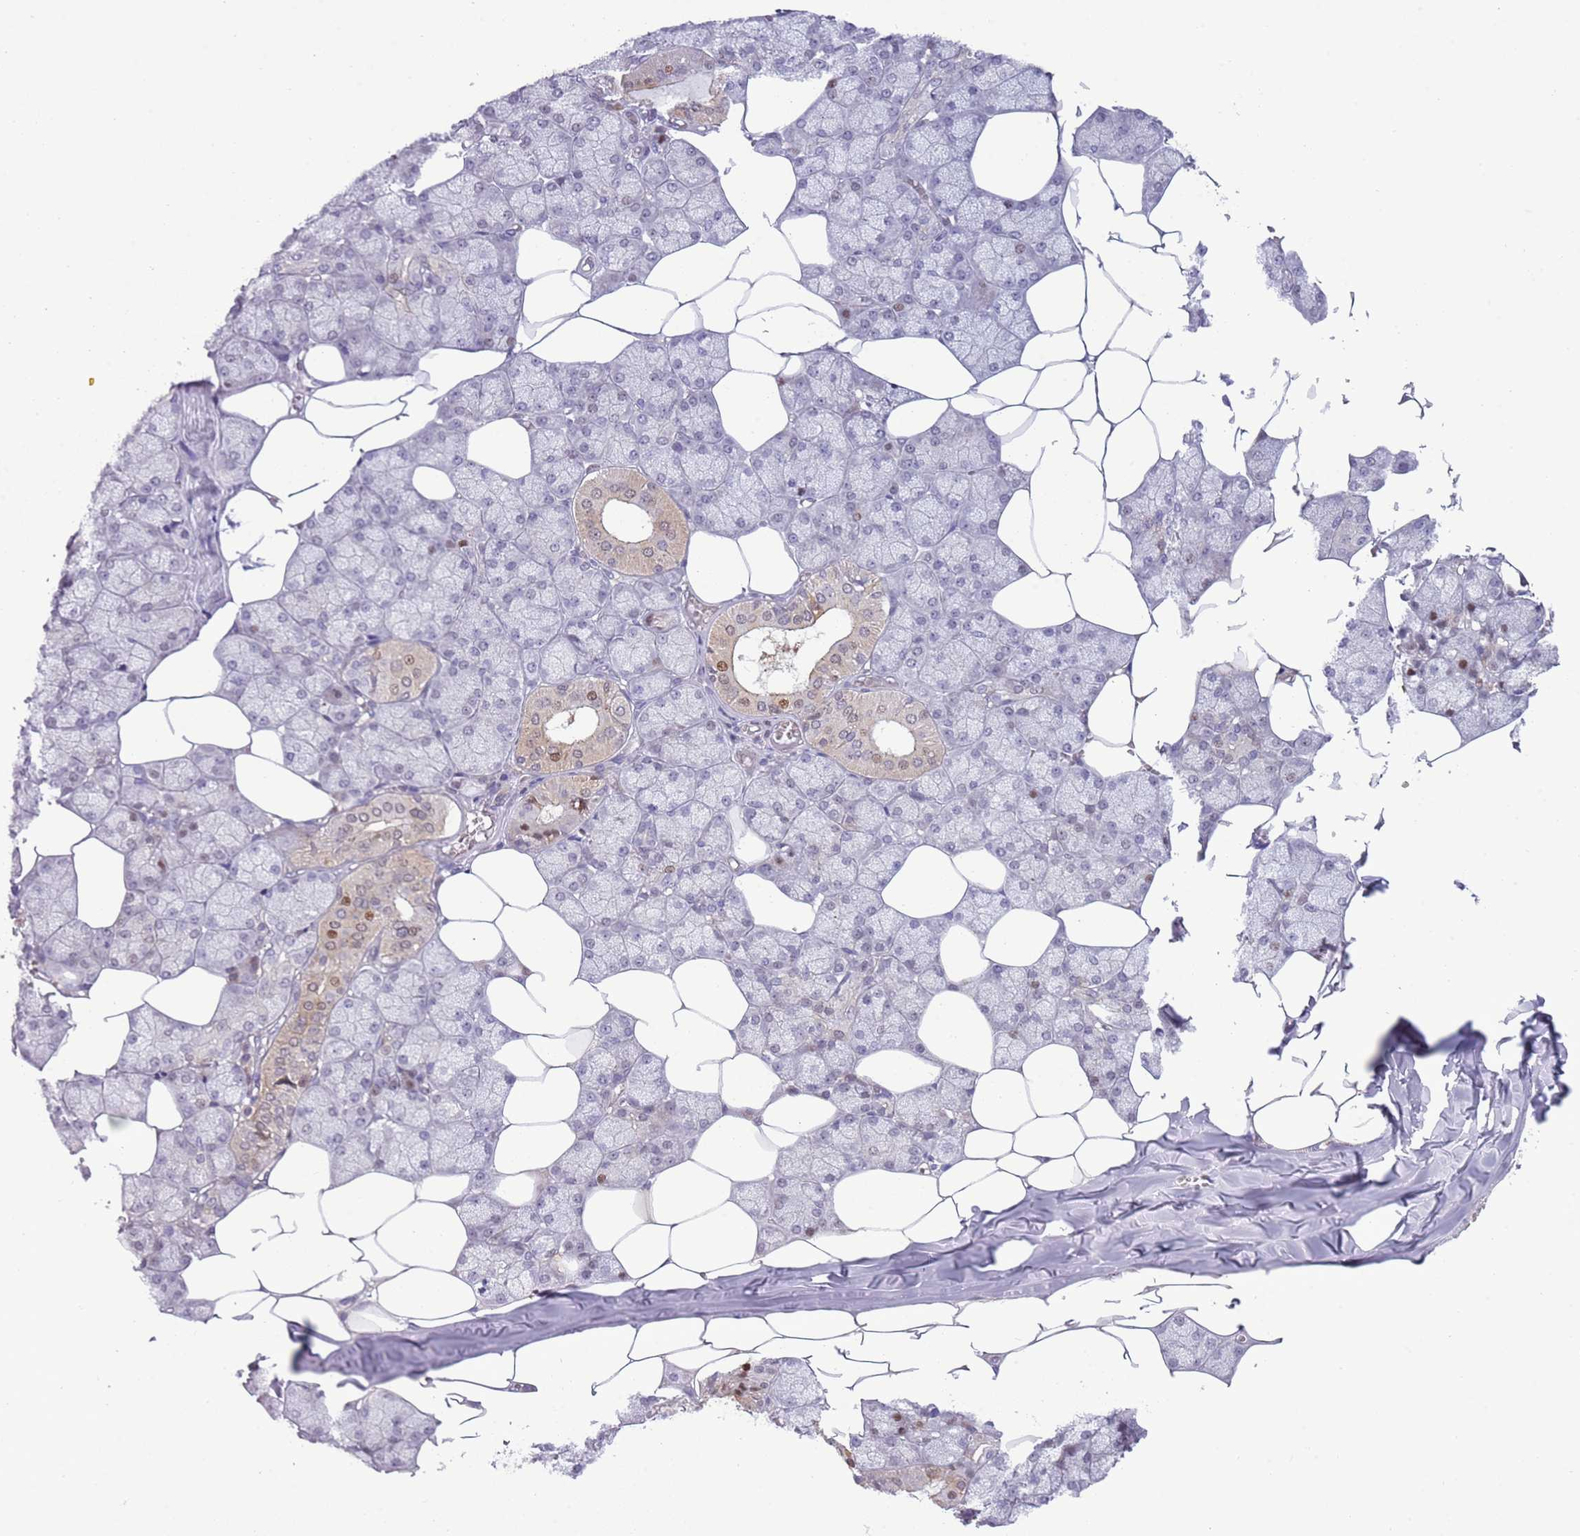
{"staining": {"intensity": "moderate", "quantity": "25%-75%", "location": "nuclear"}, "tissue": "salivary gland", "cell_type": "Glandular cells", "image_type": "normal", "snomed": [{"axis": "morphology", "description": "Normal tissue, NOS"}, {"axis": "topography", "description": "Salivary gland"}], "caption": "This is a histology image of IHC staining of benign salivary gland, which shows moderate expression in the nuclear of glandular cells.", "gene": "NBPF4", "patient": {"sex": "male", "age": 62}}